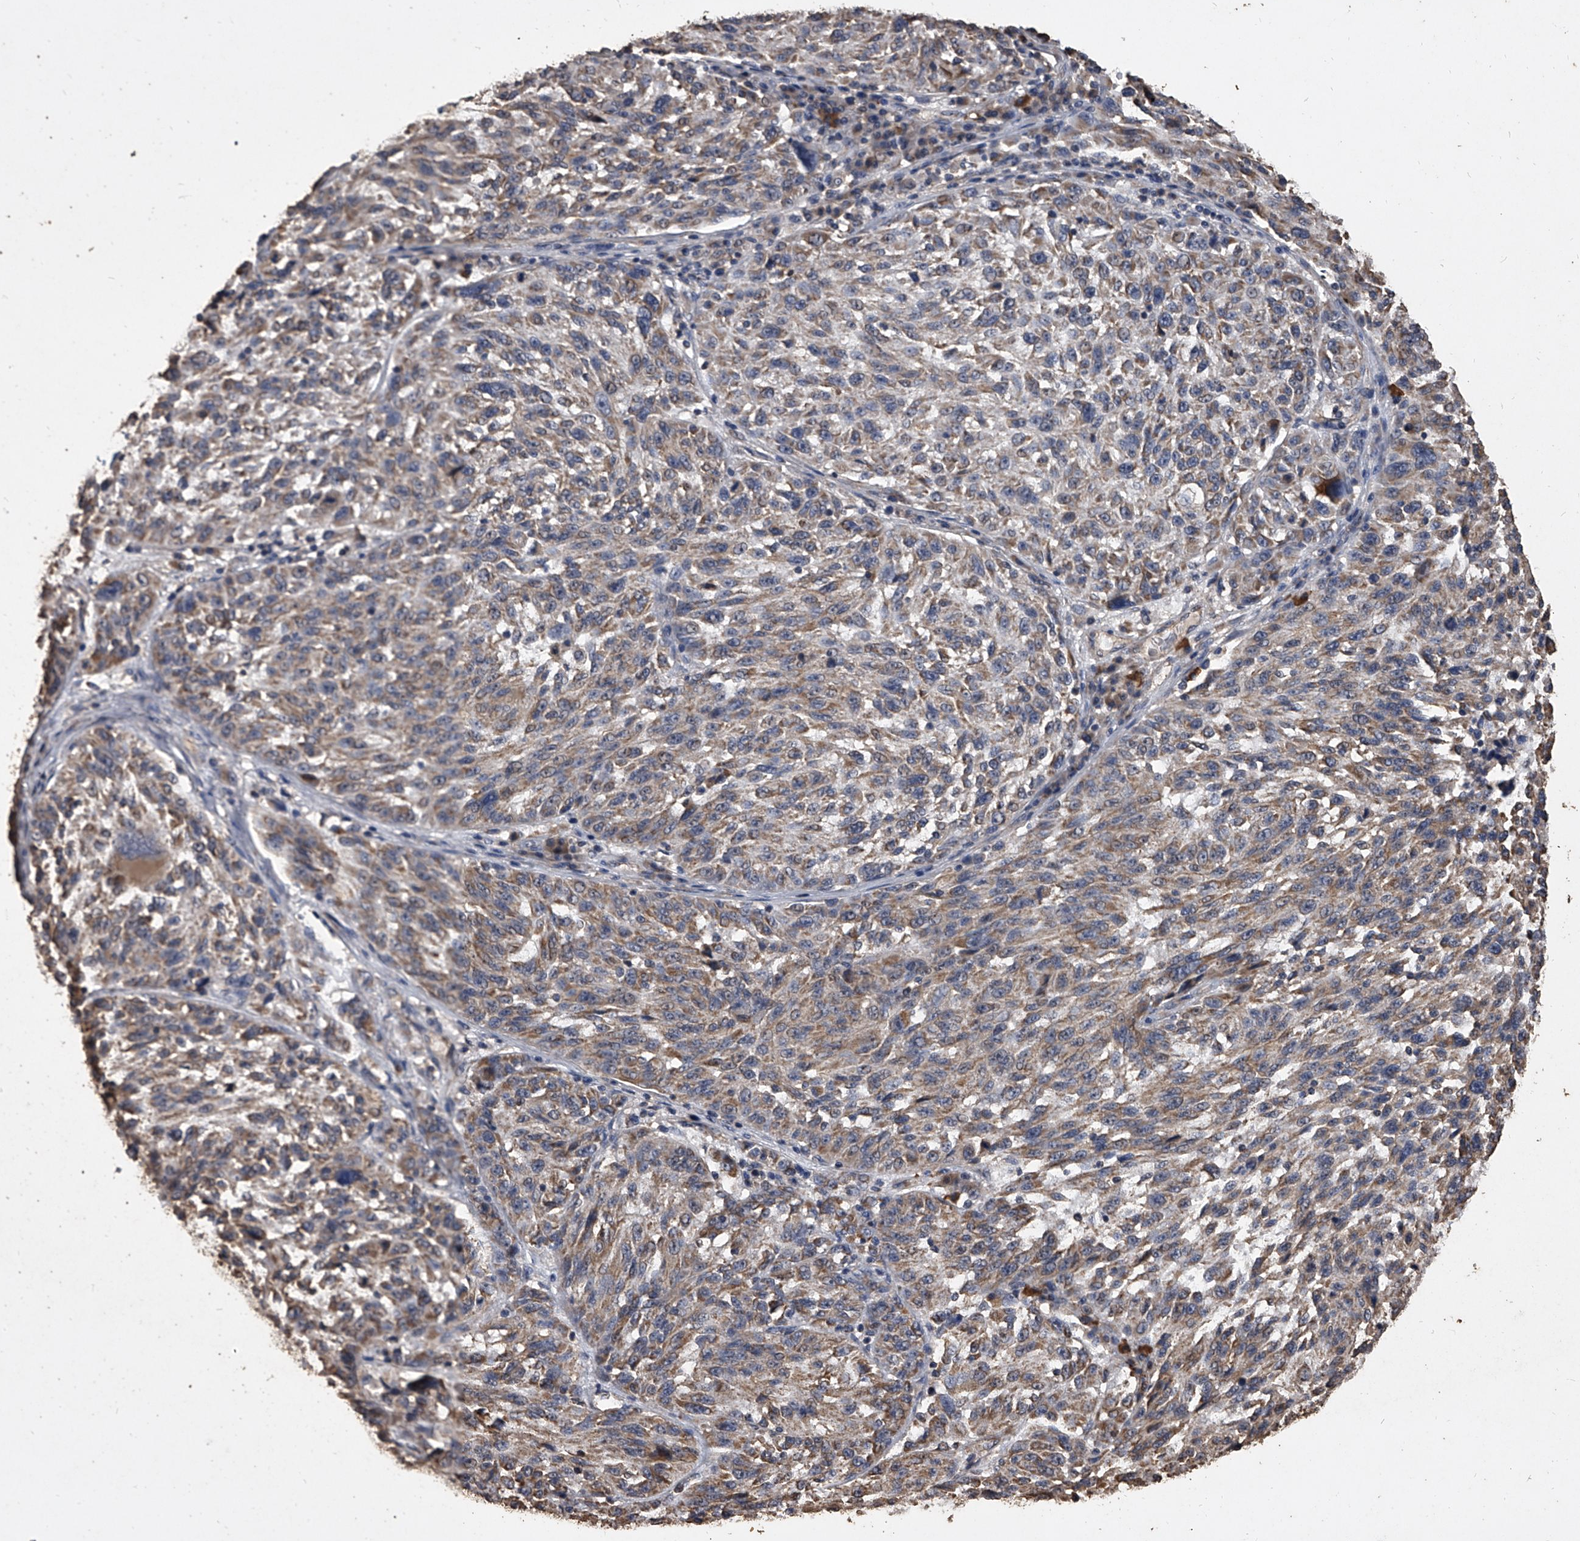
{"staining": {"intensity": "moderate", "quantity": ">75%", "location": "cytoplasmic/membranous"}, "tissue": "melanoma", "cell_type": "Tumor cells", "image_type": "cancer", "snomed": [{"axis": "morphology", "description": "Malignant melanoma, NOS"}, {"axis": "topography", "description": "Skin"}], "caption": "Immunohistochemical staining of human melanoma exhibits medium levels of moderate cytoplasmic/membranous protein staining in approximately >75% of tumor cells. (DAB (3,3'-diaminobenzidine) IHC, brown staining for protein, blue staining for nuclei).", "gene": "MRPL28", "patient": {"sex": "male", "age": 53}}